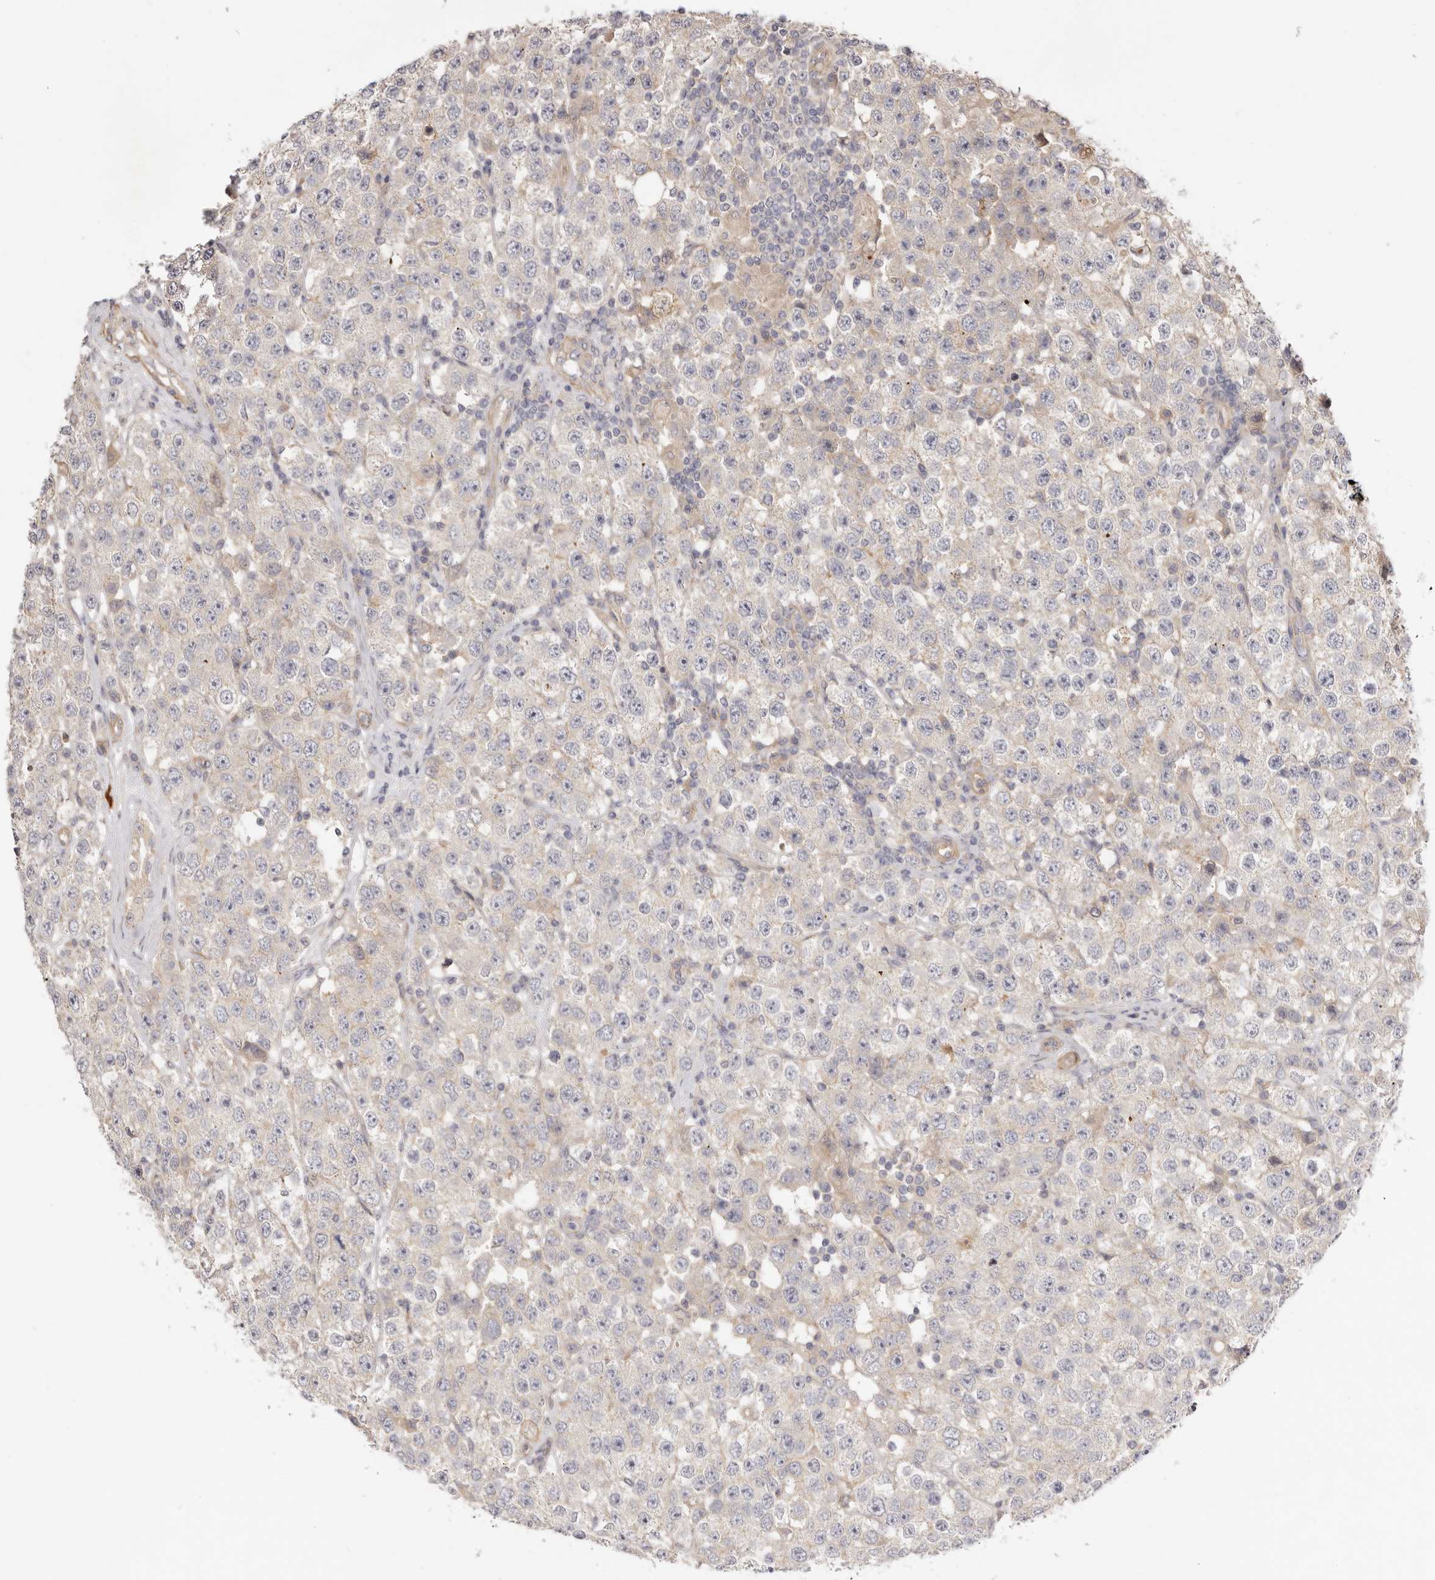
{"staining": {"intensity": "negative", "quantity": "none", "location": "none"}, "tissue": "testis cancer", "cell_type": "Tumor cells", "image_type": "cancer", "snomed": [{"axis": "morphology", "description": "Seminoma, NOS"}, {"axis": "topography", "description": "Testis"}], "caption": "A micrograph of human testis cancer is negative for staining in tumor cells.", "gene": "ADAMTS9", "patient": {"sex": "male", "age": 28}}